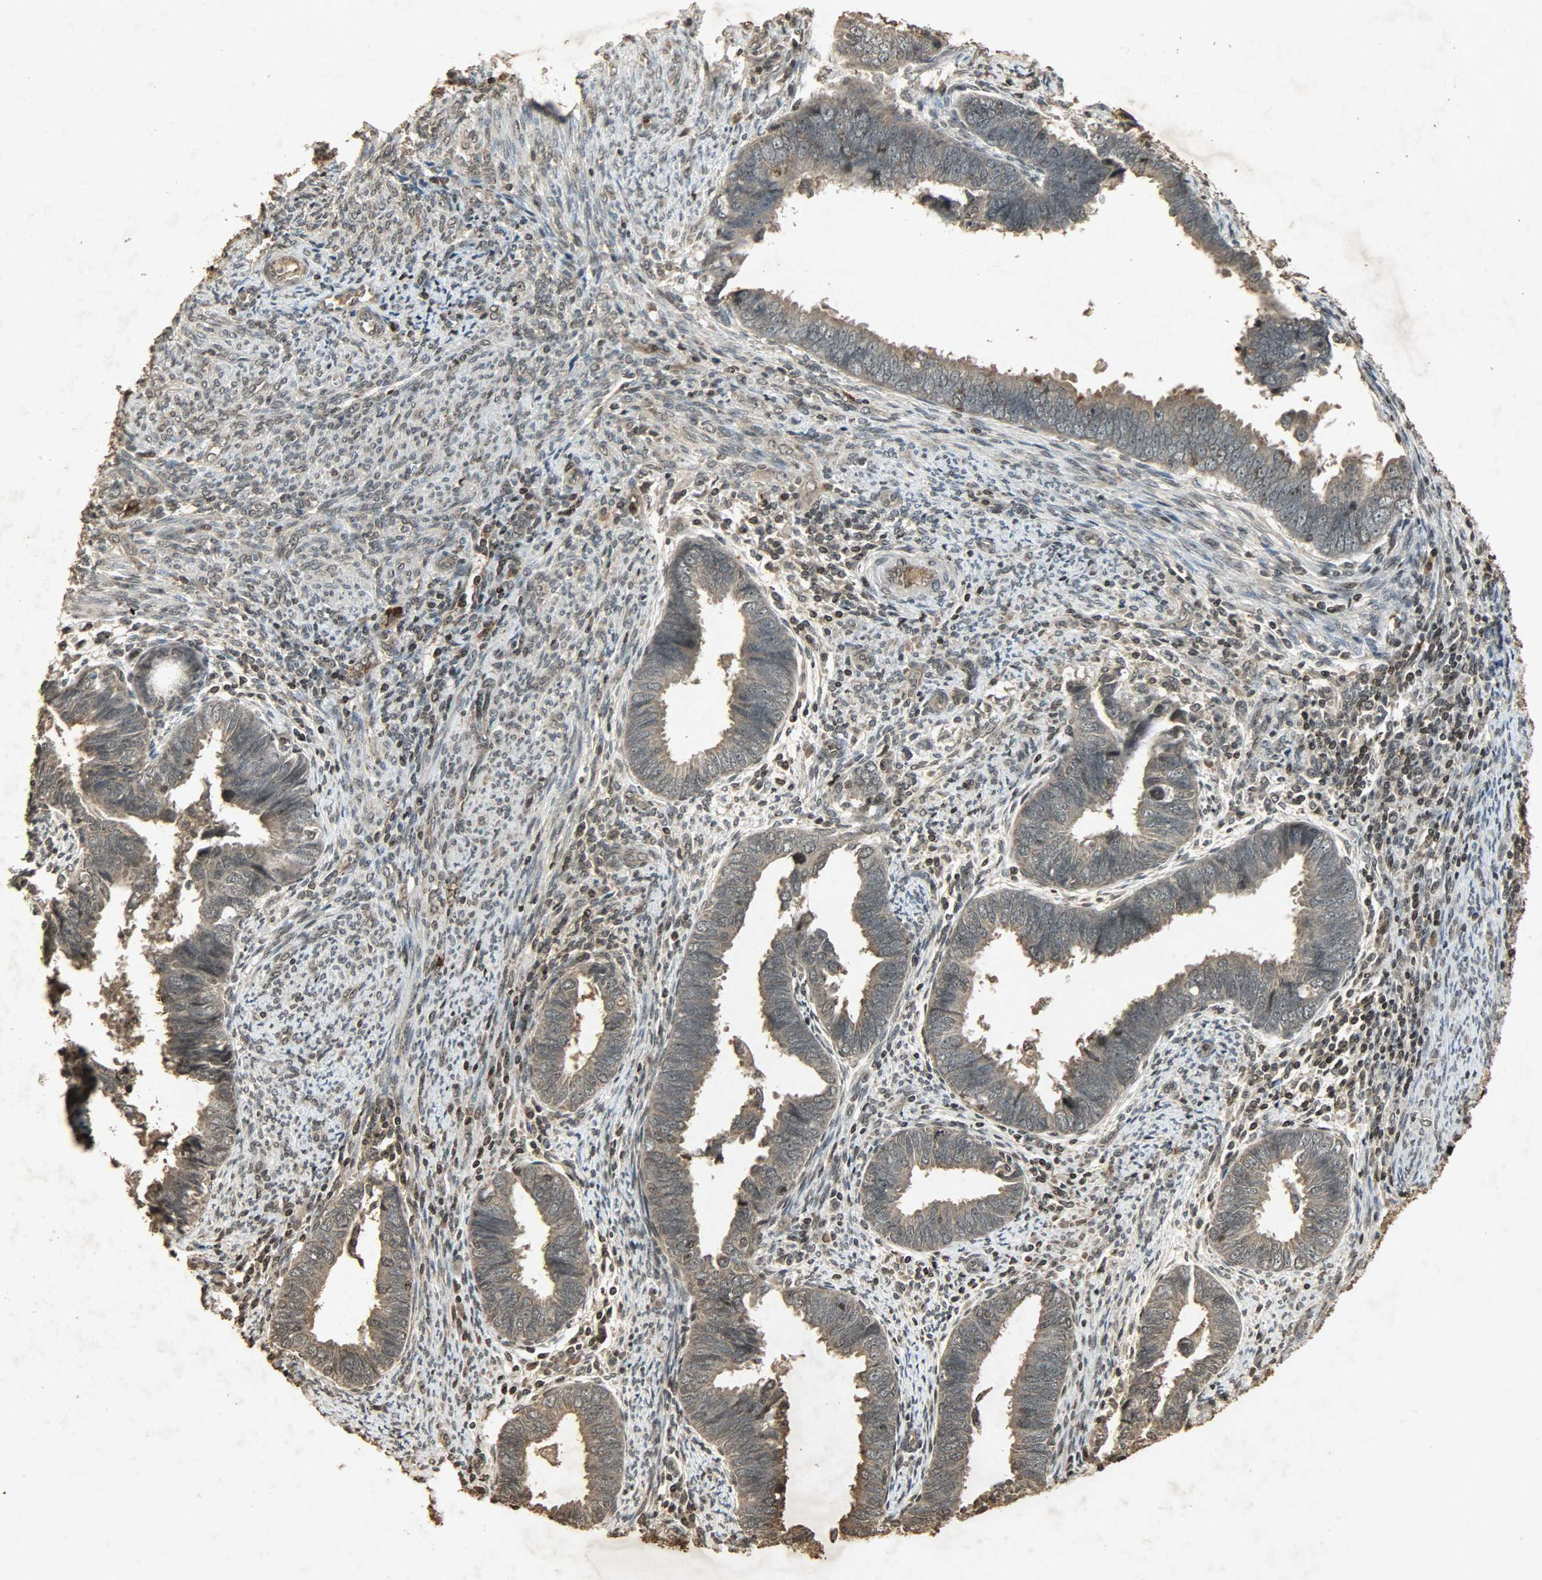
{"staining": {"intensity": "weak", "quantity": ">75%", "location": "cytoplasmic/membranous,nuclear"}, "tissue": "endometrial cancer", "cell_type": "Tumor cells", "image_type": "cancer", "snomed": [{"axis": "morphology", "description": "Adenocarcinoma, NOS"}, {"axis": "topography", "description": "Endometrium"}], "caption": "Brown immunohistochemical staining in endometrial cancer (adenocarcinoma) demonstrates weak cytoplasmic/membranous and nuclear positivity in approximately >75% of tumor cells.", "gene": "PPP3R1", "patient": {"sex": "female", "age": 75}}